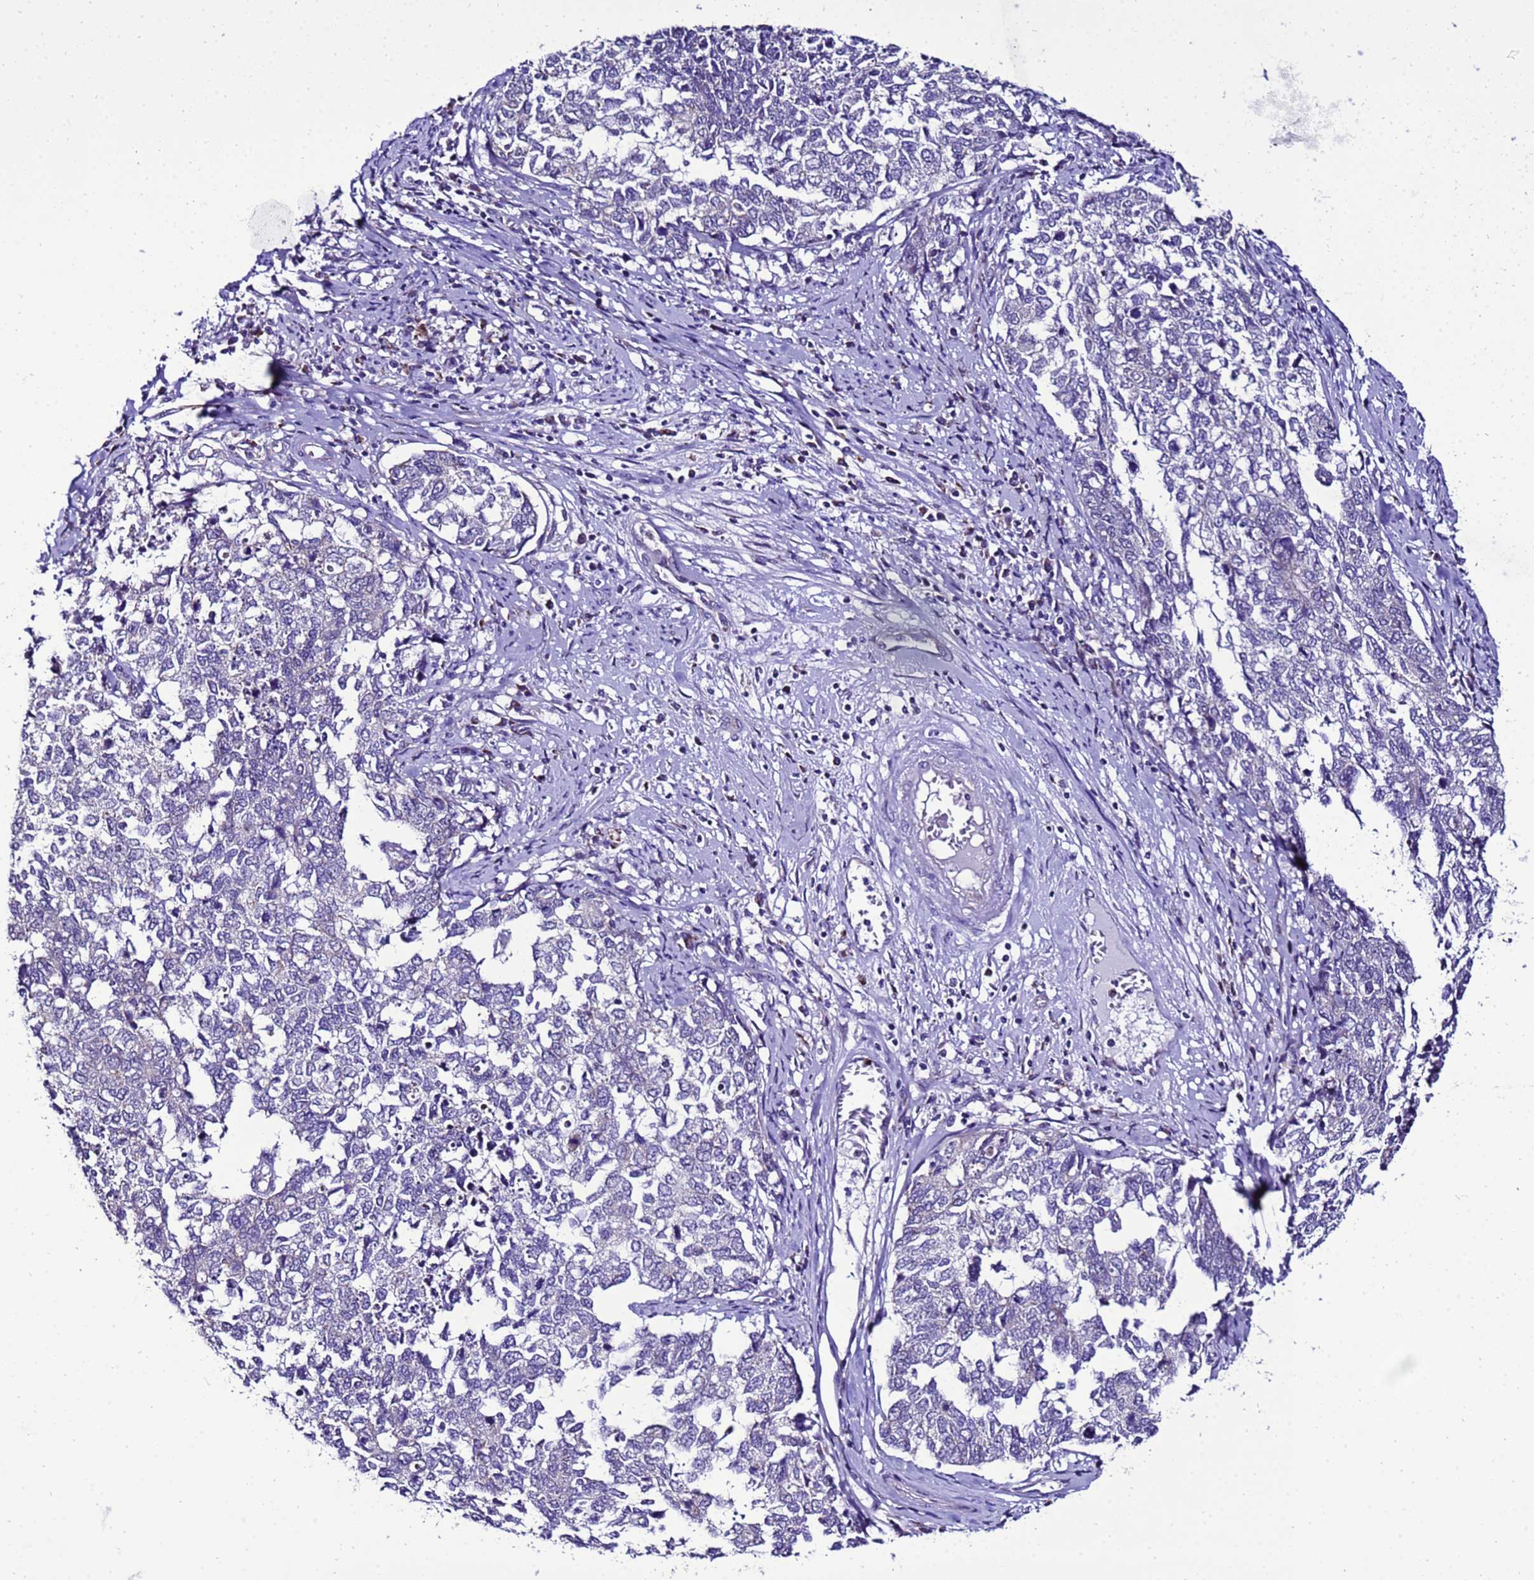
{"staining": {"intensity": "negative", "quantity": "none", "location": "none"}, "tissue": "cervical cancer", "cell_type": "Tumor cells", "image_type": "cancer", "snomed": [{"axis": "morphology", "description": "Squamous cell carcinoma, NOS"}, {"axis": "topography", "description": "Cervix"}], "caption": "An immunohistochemistry (IHC) micrograph of cervical cancer is shown. There is no staining in tumor cells of cervical cancer.", "gene": "DPH6", "patient": {"sex": "female", "age": 63}}